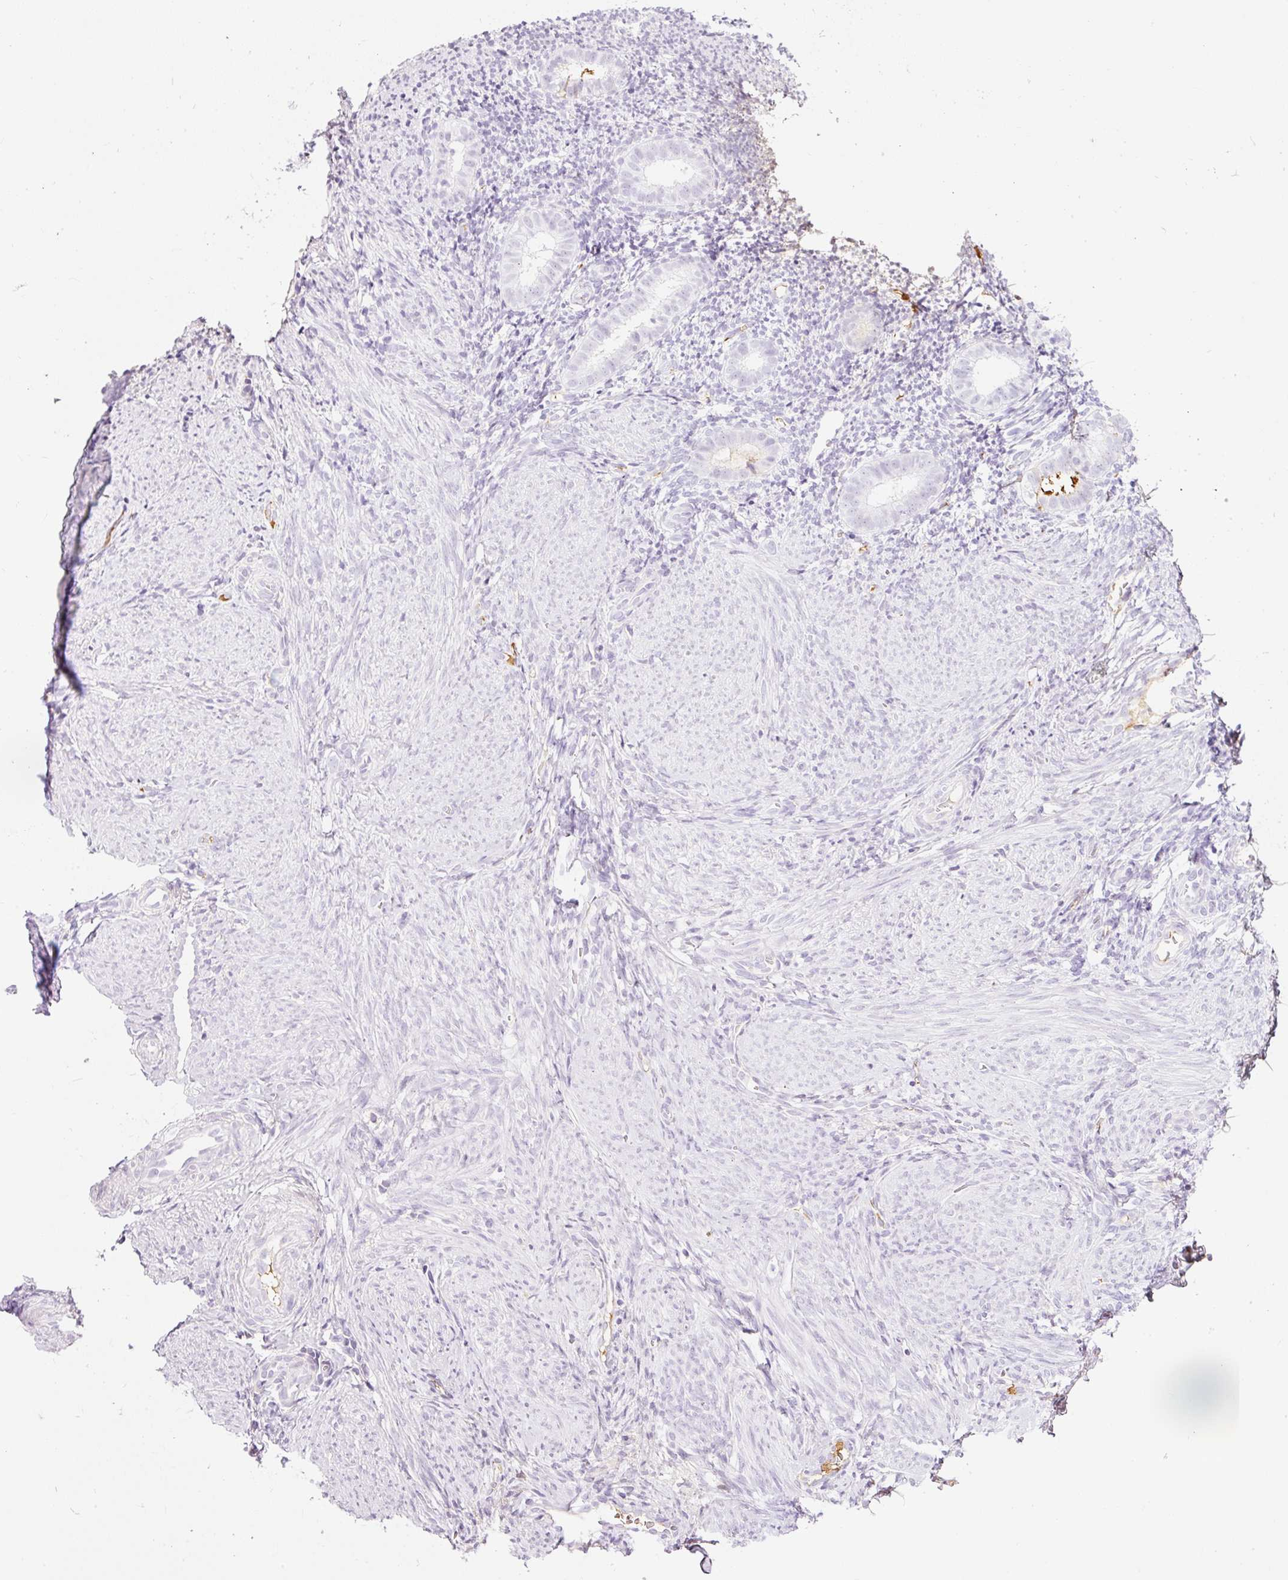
{"staining": {"intensity": "negative", "quantity": "none", "location": "none"}, "tissue": "endometrium", "cell_type": "Cells in endometrial stroma", "image_type": "normal", "snomed": [{"axis": "morphology", "description": "Normal tissue, NOS"}, {"axis": "topography", "description": "Endometrium"}], "caption": "DAB immunohistochemical staining of normal endometrium reveals no significant positivity in cells in endometrial stroma.", "gene": "PRPF38B", "patient": {"sex": "female", "age": 39}}